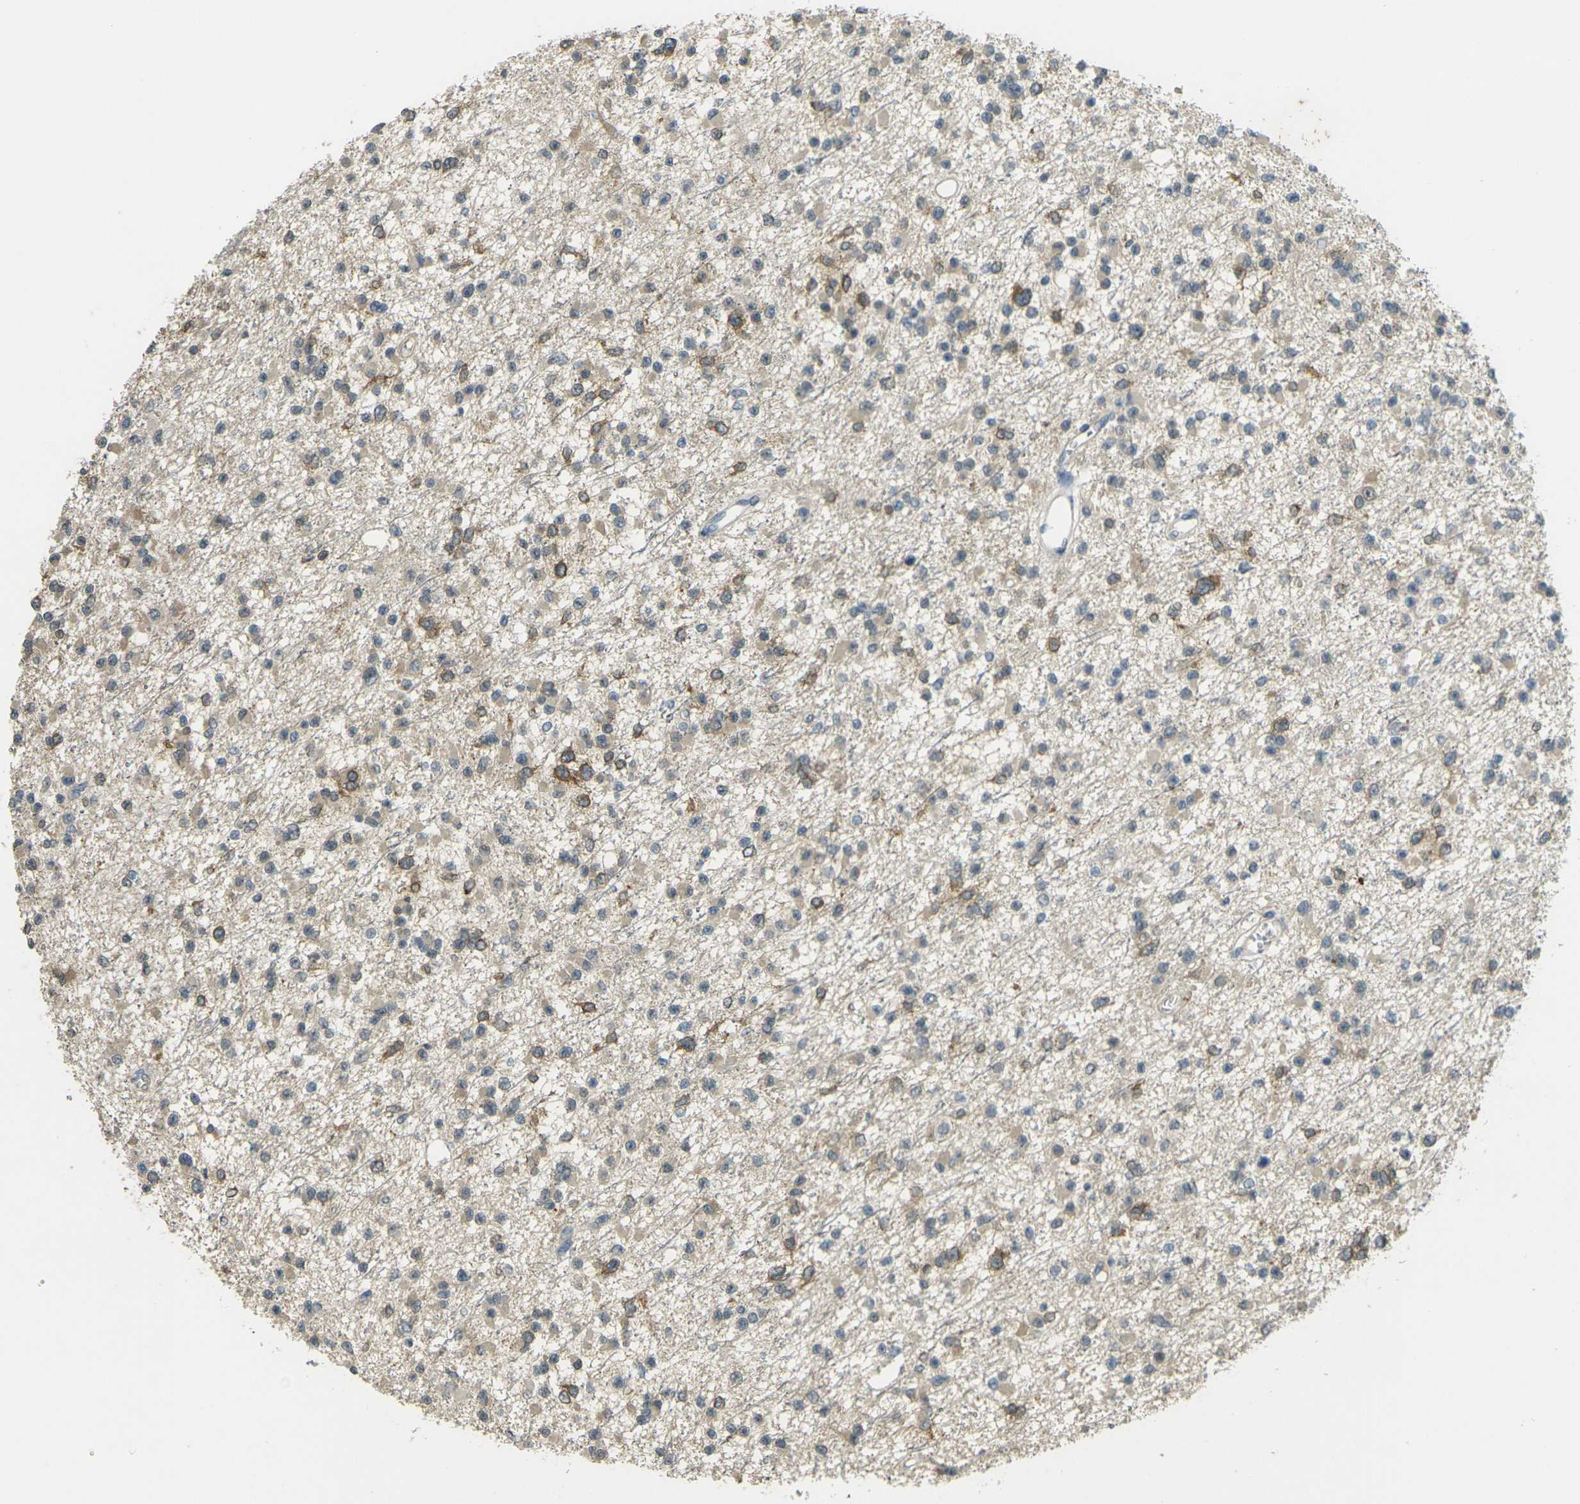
{"staining": {"intensity": "moderate", "quantity": "25%-75%", "location": "cytoplasmic/membranous"}, "tissue": "glioma", "cell_type": "Tumor cells", "image_type": "cancer", "snomed": [{"axis": "morphology", "description": "Glioma, malignant, Low grade"}, {"axis": "topography", "description": "Brain"}], "caption": "Human malignant glioma (low-grade) stained for a protein (brown) shows moderate cytoplasmic/membranous positive positivity in about 25%-75% of tumor cells.", "gene": "SPTBN2", "patient": {"sex": "female", "age": 22}}